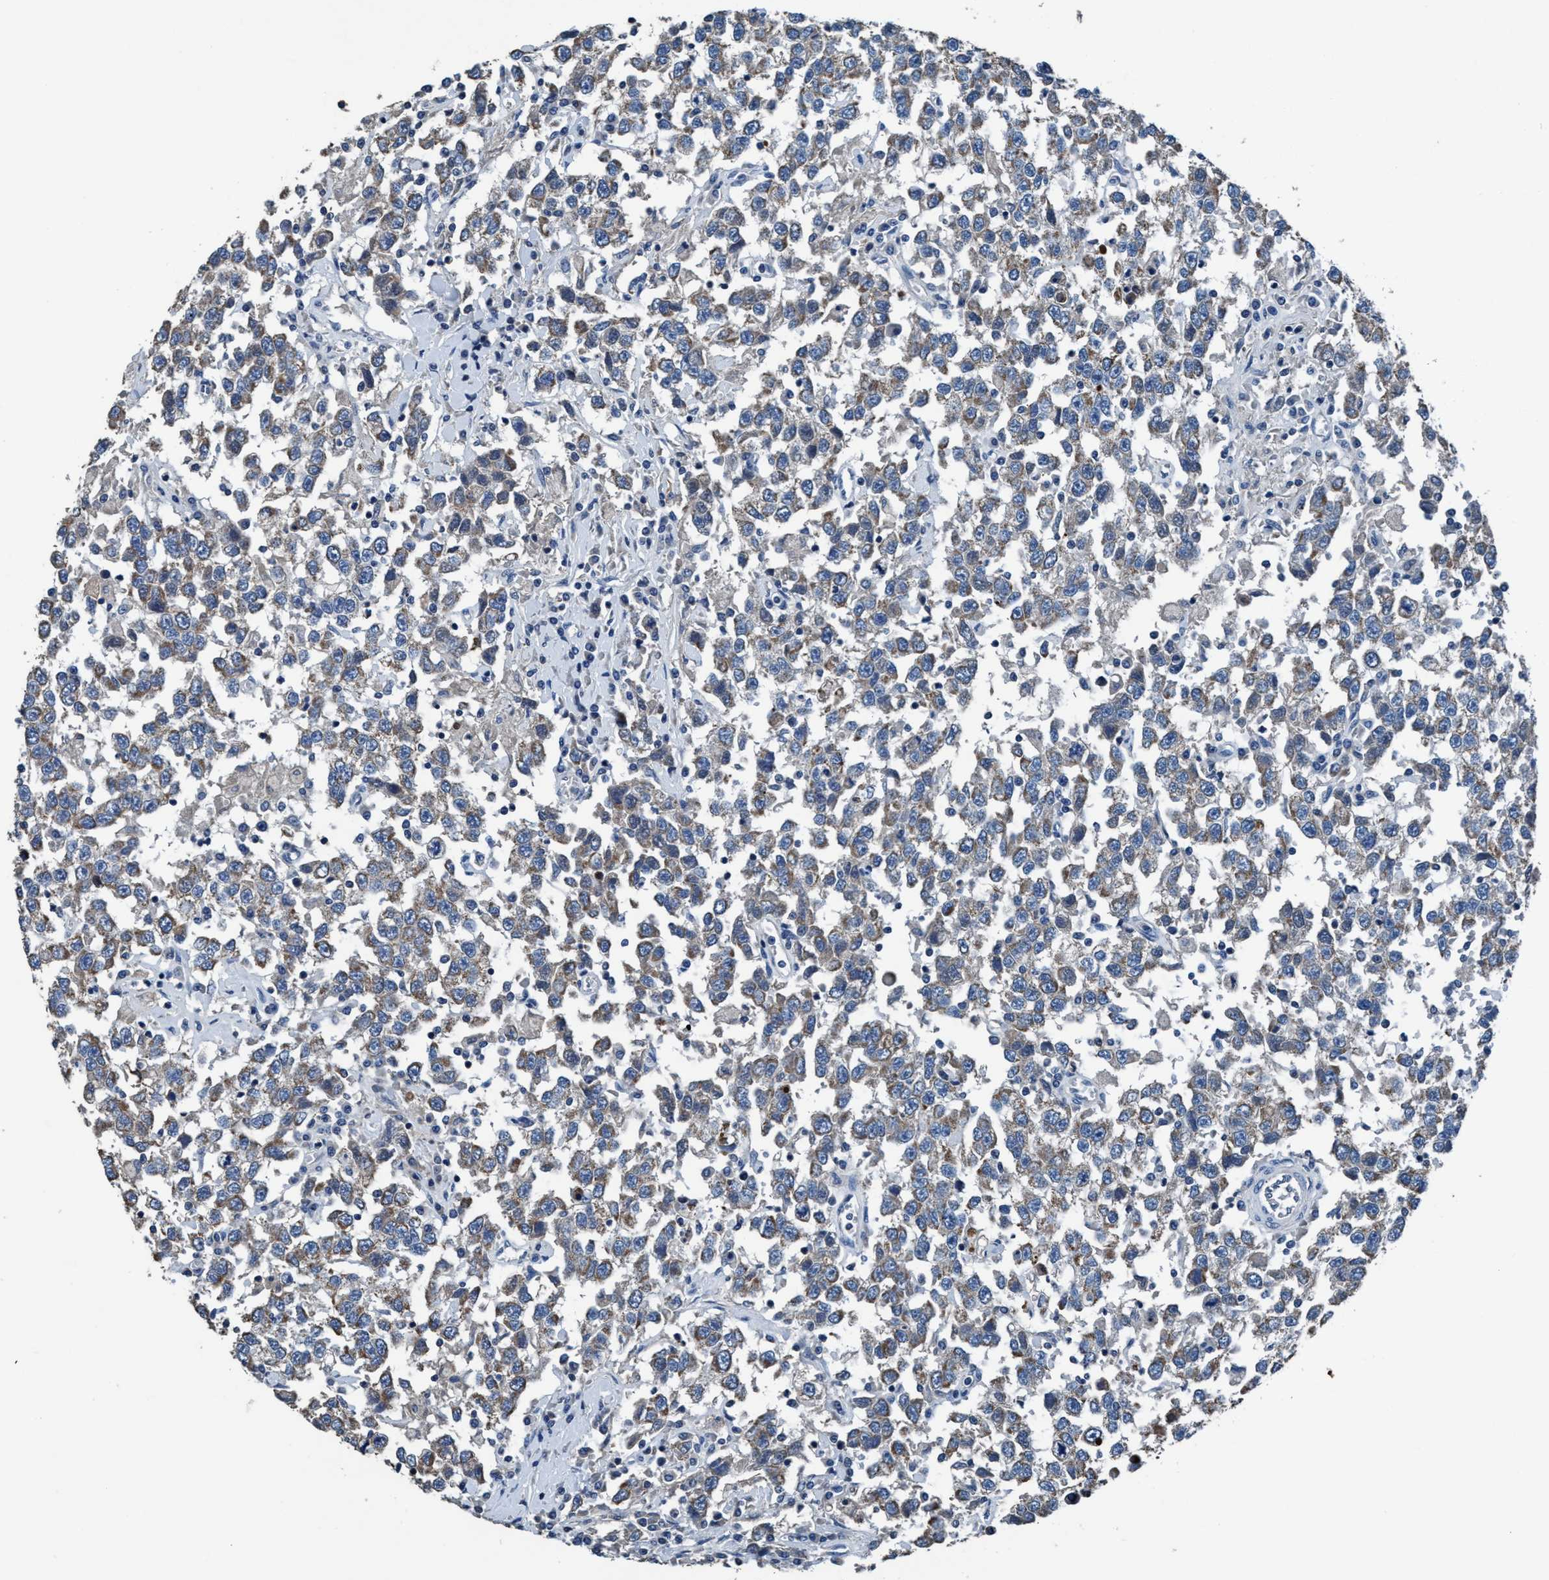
{"staining": {"intensity": "moderate", "quantity": "25%-75%", "location": "cytoplasmic/membranous"}, "tissue": "testis cancer", "cell_type": "Tumor cells", "image_type": "cancer", "snomed": [{"axis": "morphology", "description": "Seminoma, NOS"}, {"axis": "topography", "description": "Testis"}], "caption": "Human testis cancer stained with a protein marker exhibits moderate staining in tumor cells.", "gene": "ANKFN1", "patient": {"sex": "male", "age": 41}}